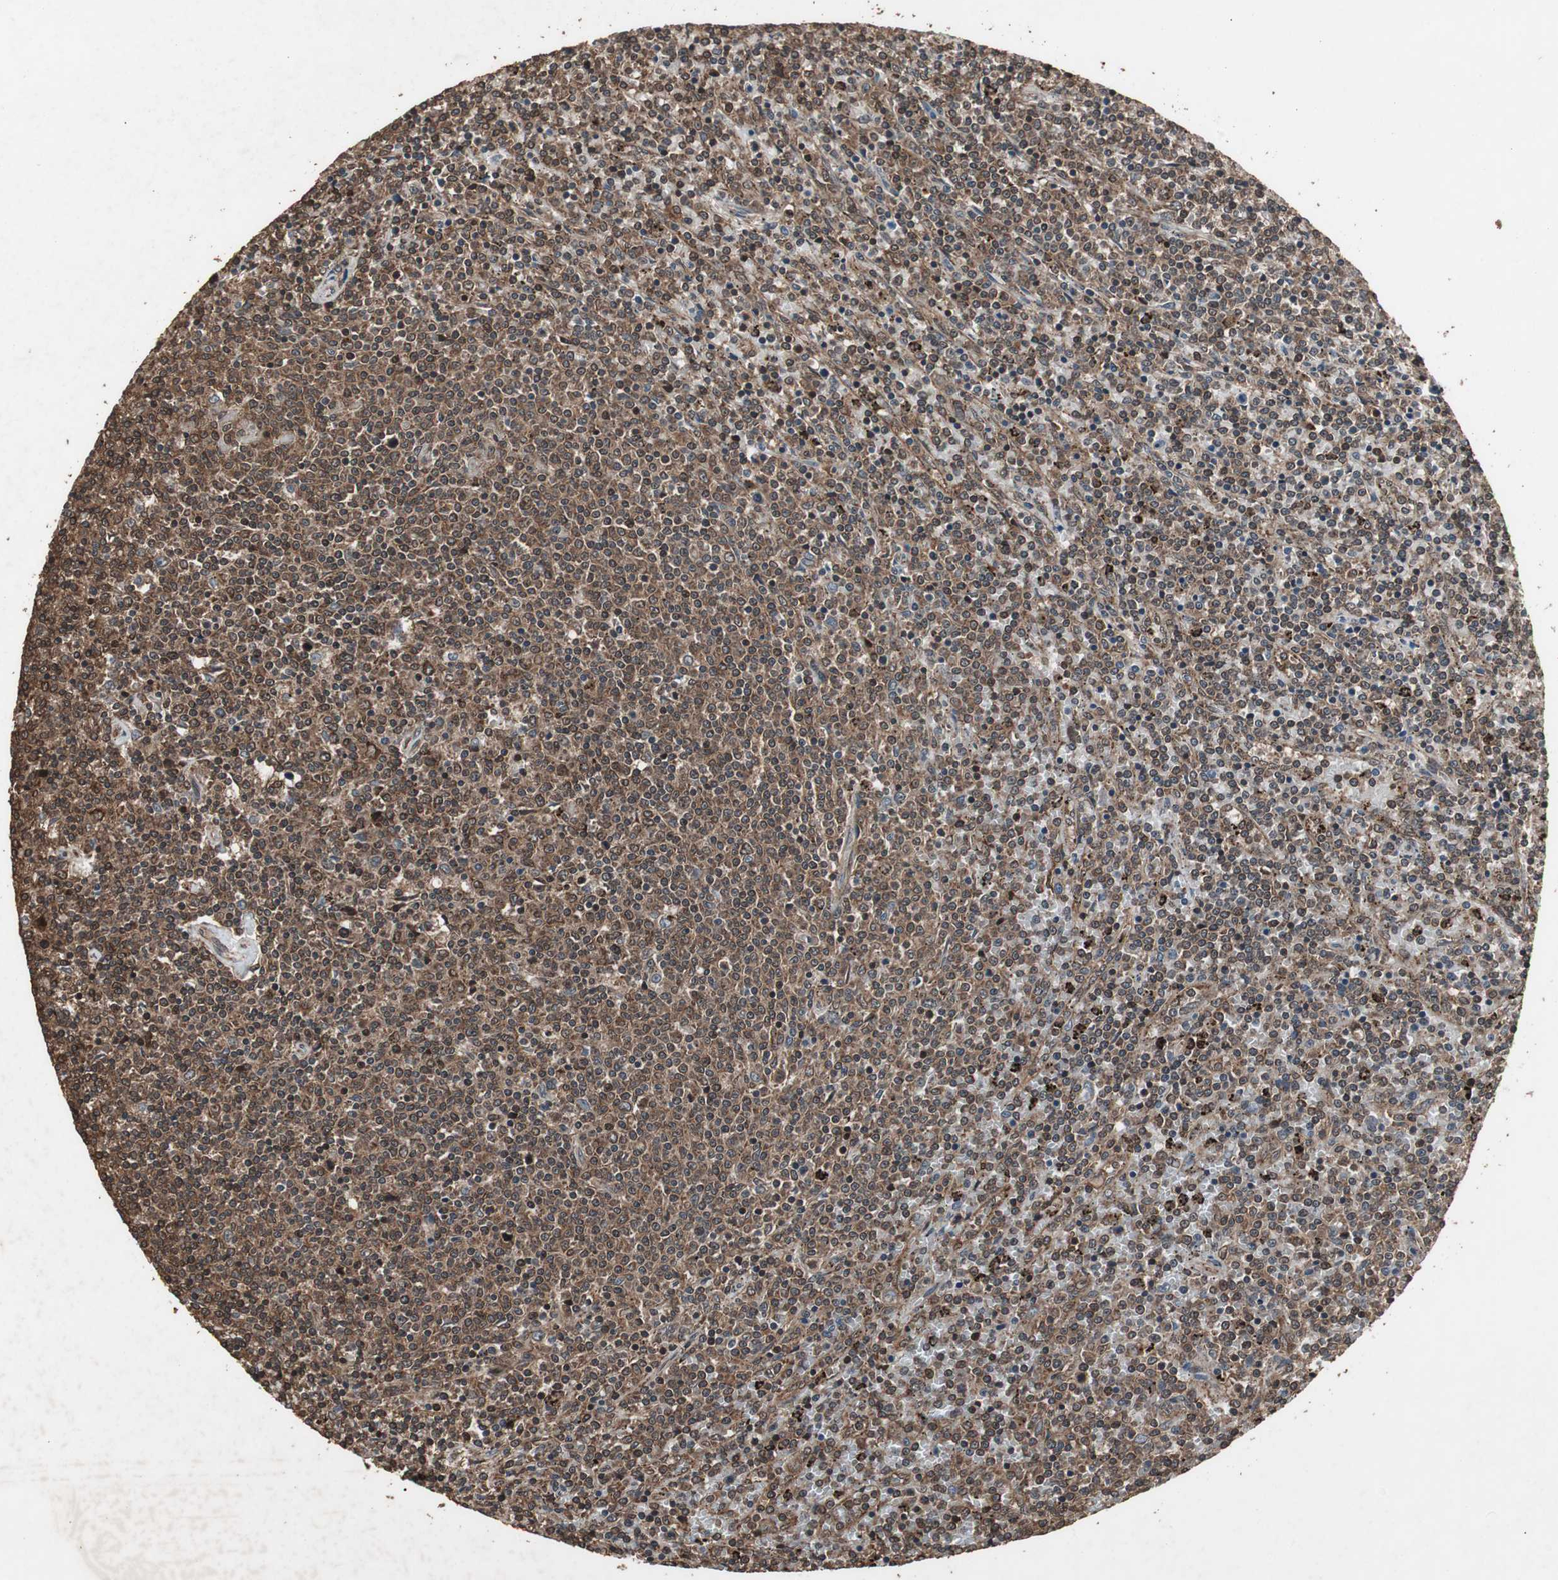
{"staining": {"intensity": "moderate", "quantity": ">75%", "location": "cytoplasmic/membranous"}, "tissue": "lymphoma", "cell_type": "Tumor cells", "image_type": "cancer", "snomed": [{"axis": "morphology", "description": "Malignant lymphoma, non-Hodgkin's type, Low grade"}, {"axis": "topography", "description": "Spleen"}], "caption": "The image exhibits a brown stain indicating the presence of a protein in the cytoplasmic/membranous of tumor cells in lymphoma. (Stains: DAB in brown, nuclei in blue, Microscopy: brightfield microscopy at high magnification).", "gene": "LAMTOR5", "patient": {"sex": "female", "age": 50}}